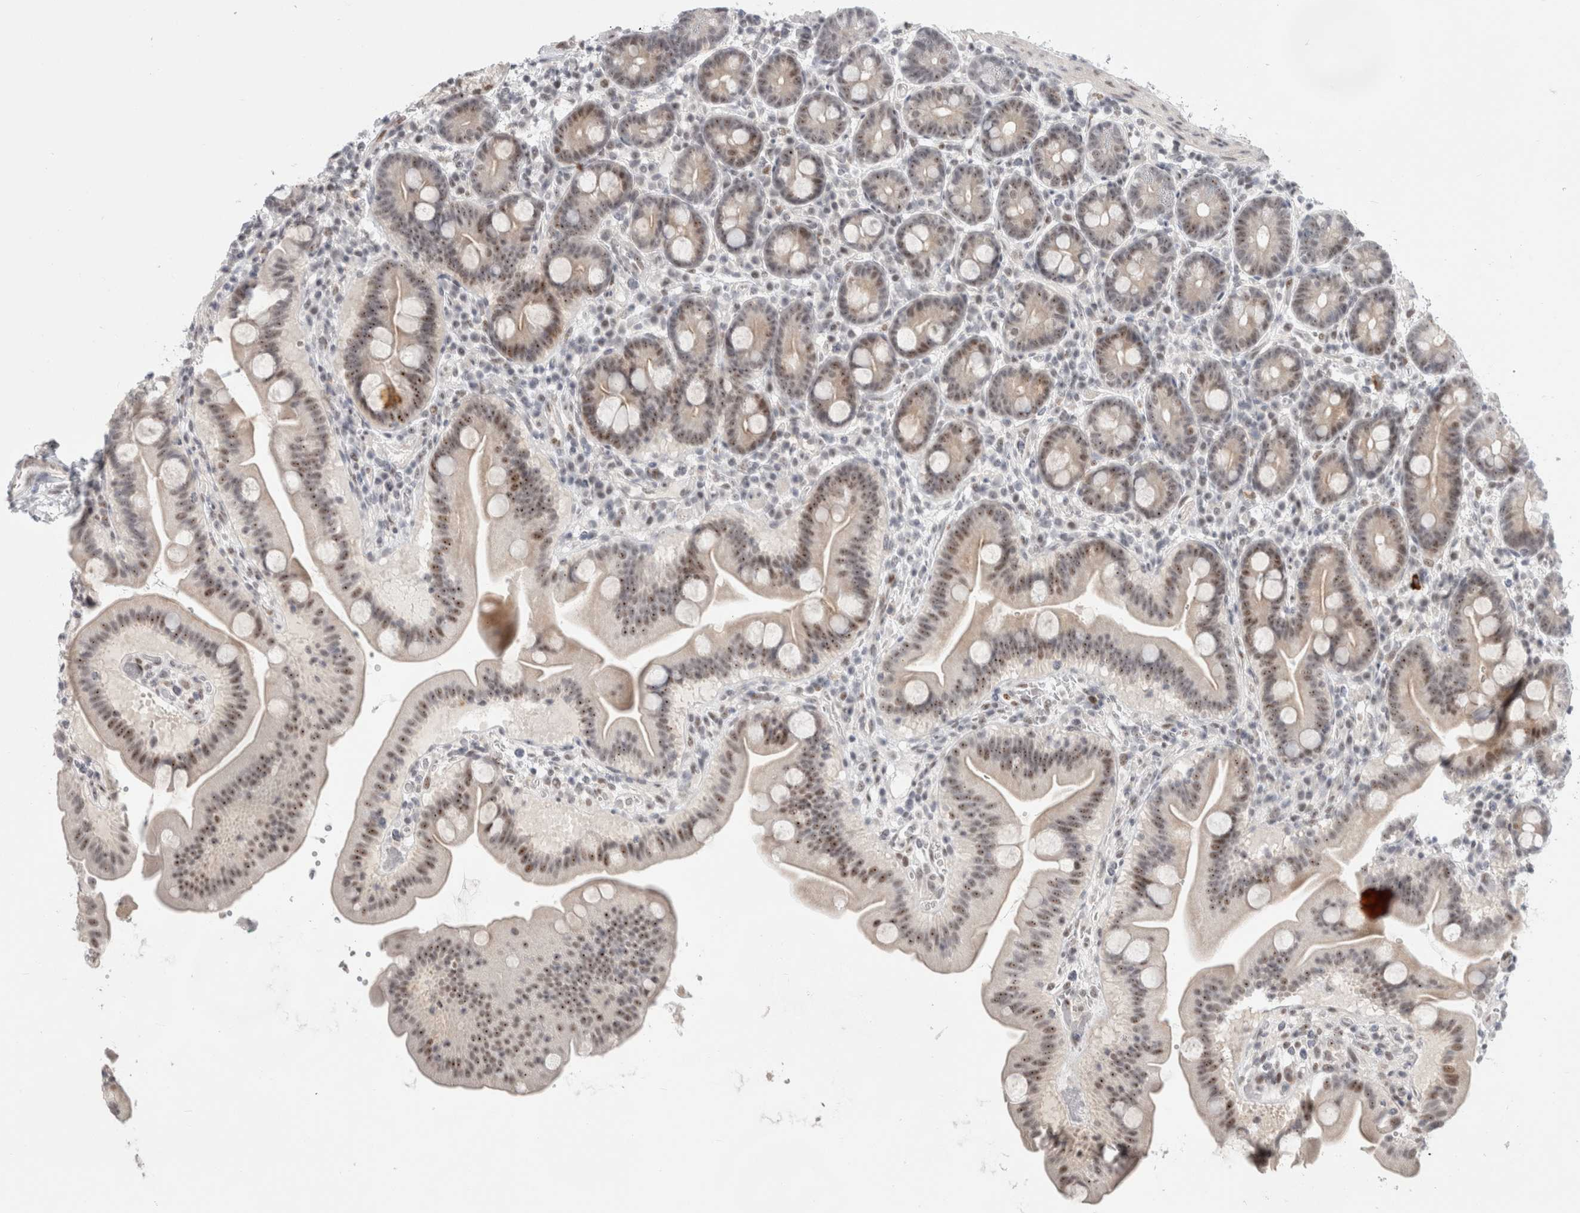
{"staining": {"intensity": "moderate", "quantity": "25%-75%", "location": "nuclear"}, "tissue": "duodenum", "cell_type": "Glandular cells", "image_type": "normal", "snomed": [{"axis": "morphology", "description": "Normal tissue, NOS"}, {"axis": "topography", "description": "Duodenum"}], "caption": "Human duodenum stained for a protein (brown) exhibits moderate nuclear positive positivity in about 25%-75% of glandular cells.", "gene": "SENP6", "patient": {"sex": "male", "age": 54}}